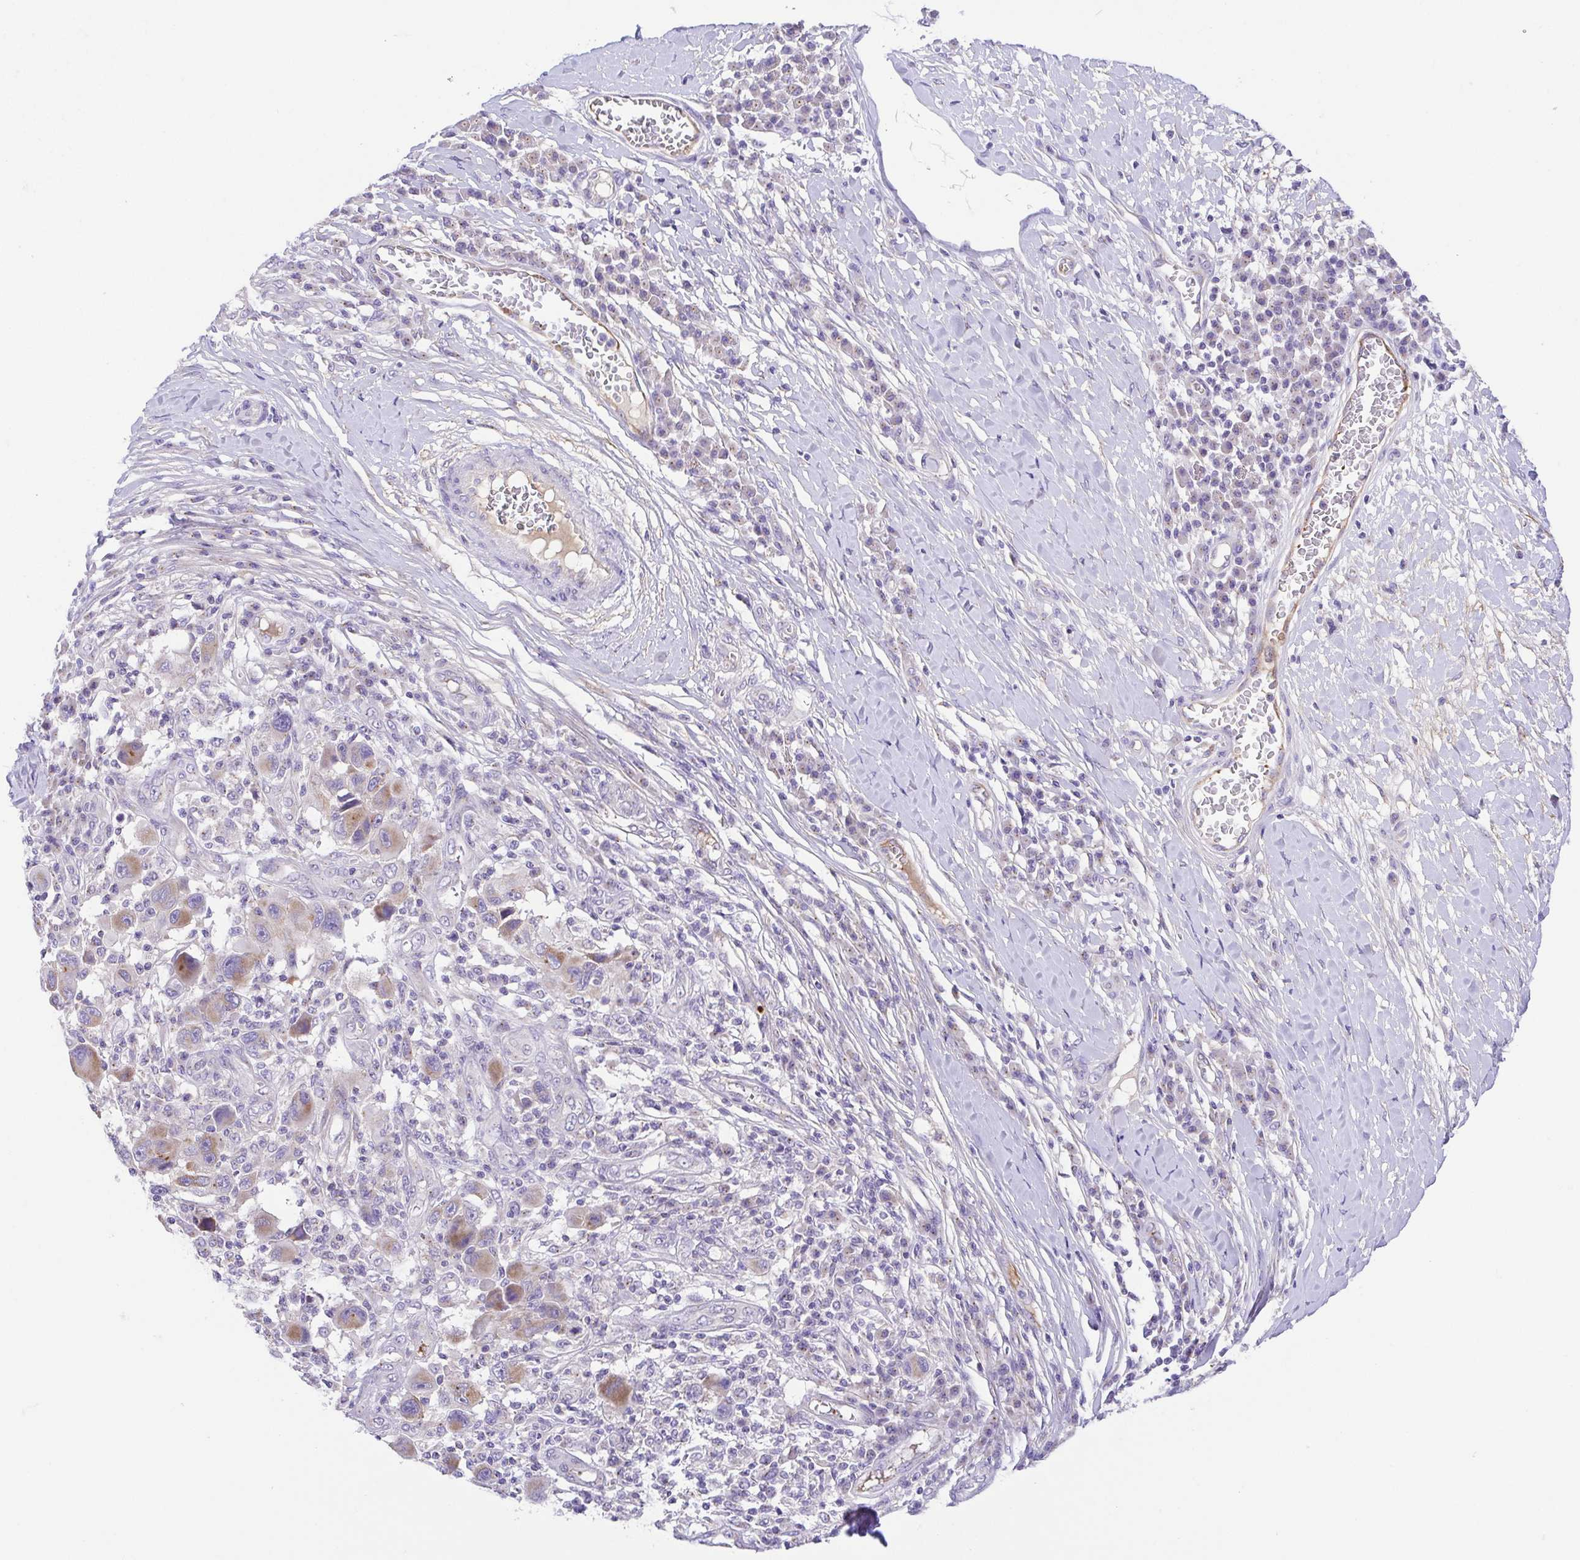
{"staining": {"intensity": "moderate", "quantity": "<25%", "location": "cytoplasmic/membranous"}, "tissue": "melanoma", "cell_type": "Tumor cells", "image_type": "cancer", "snomed": [{"axis": "morphology", "description": "Malignant melanoma, NOS"}, {"axis": "topography", "description": "Skin"}], "caption": "Protein expression analysis of human malignant melanoma reveals moderate cytoplasmic/membranous staining in approximately <25% of tumor cells.", "gene": "SLC13A1", "patient": {"sex": "male", "age": 53}}